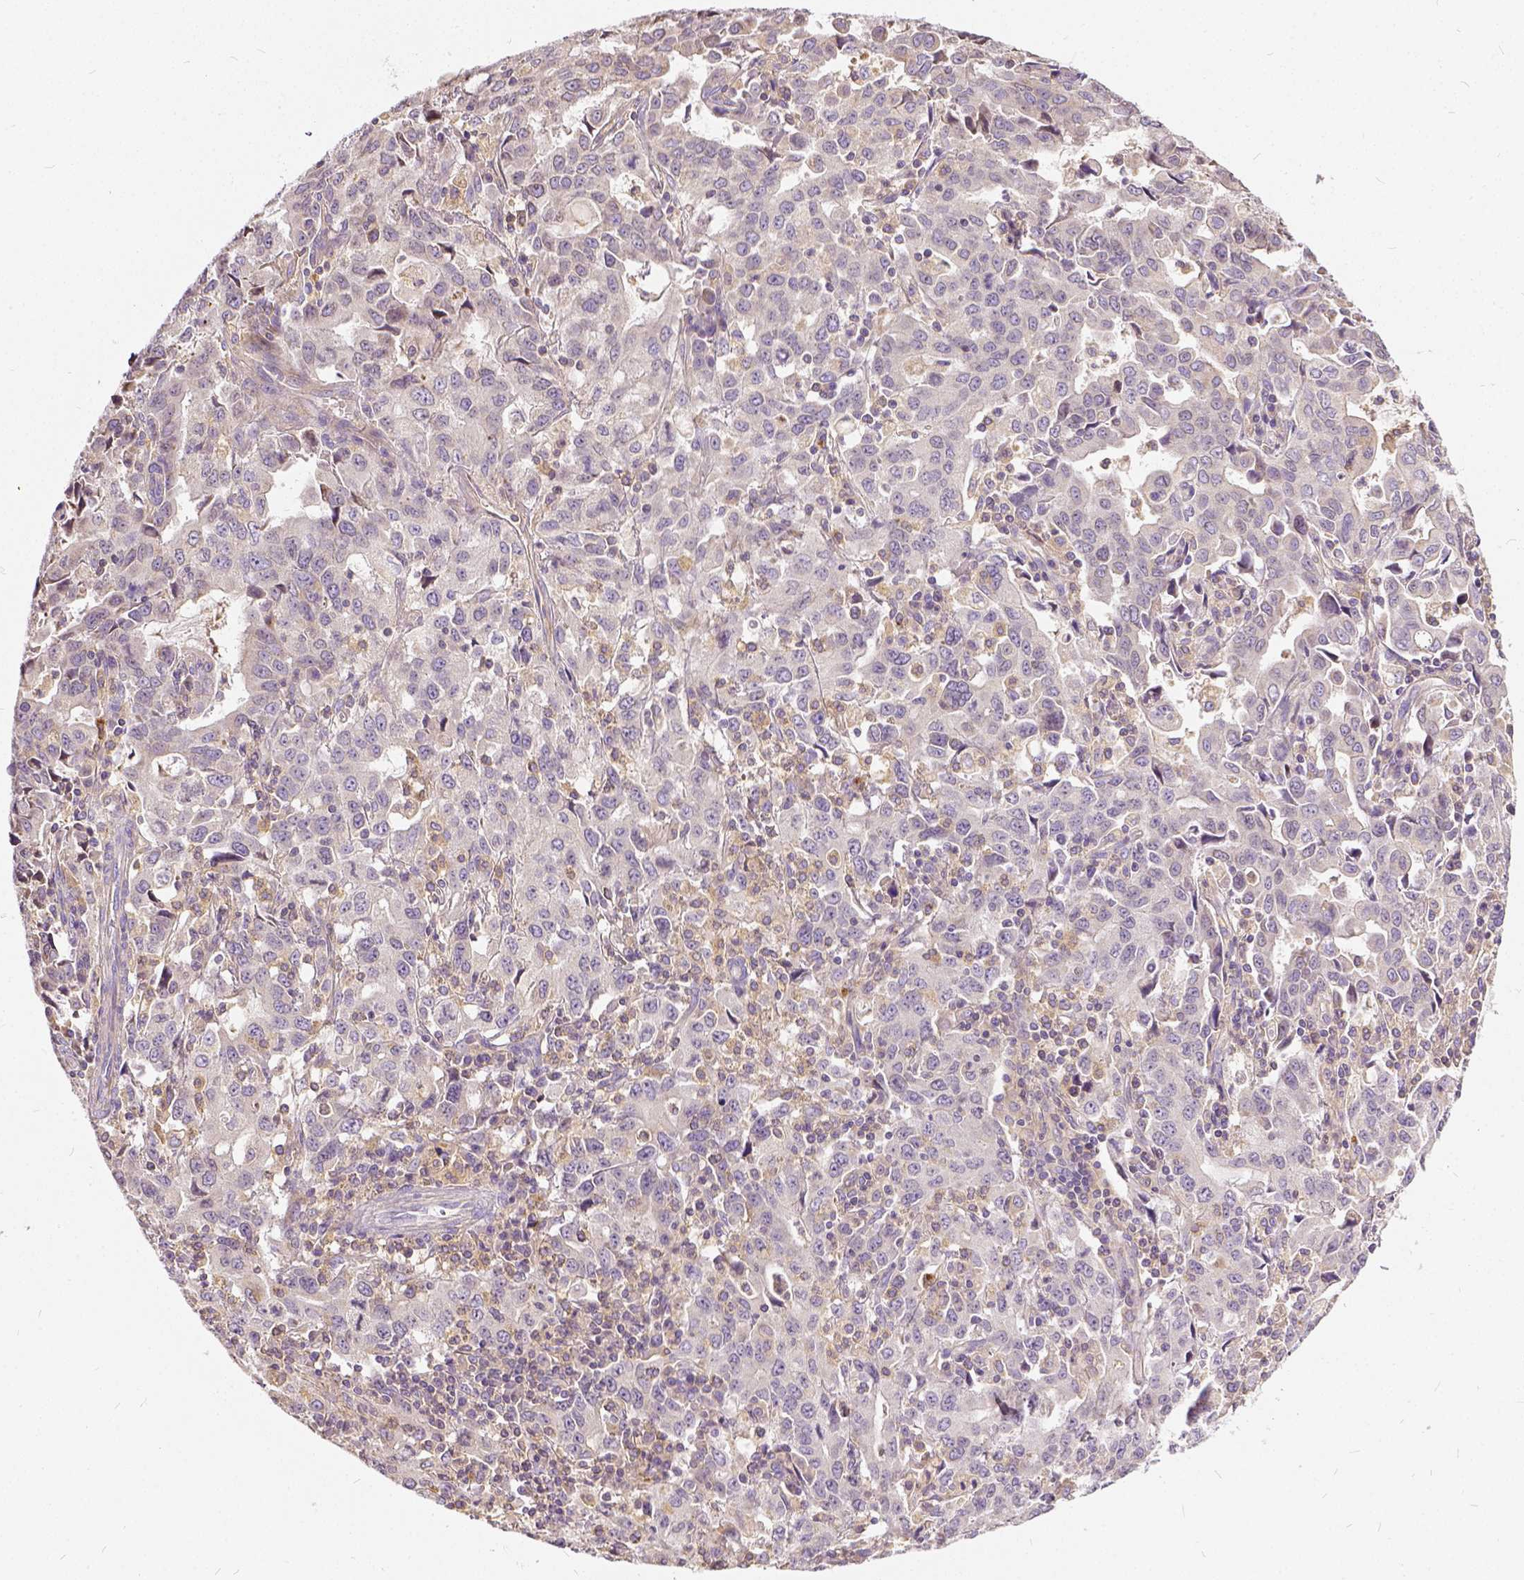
{"staining": {"intensity": "negative", "quantity": "none", "location": "none"}, "tissue": "stomach cancer", "cell_type": "Tumor cells", "image_type": "cancer", "snomed": [{"axis": "morphology", "description": "Adenocarcinoma, NOS"}, {"axis": "topography", "description": "Stomach, upper"}], "caption": "Immunohistochemistry micrograph of neoplastic tissue: human stomach cancer (adenocarcinoma) stained with DAB (3,3'-diaminobenzidine) shows no significant protein staining in tumor cells.", "gene": "CADM4", "patient": {"sex": "male", "age": 85}}